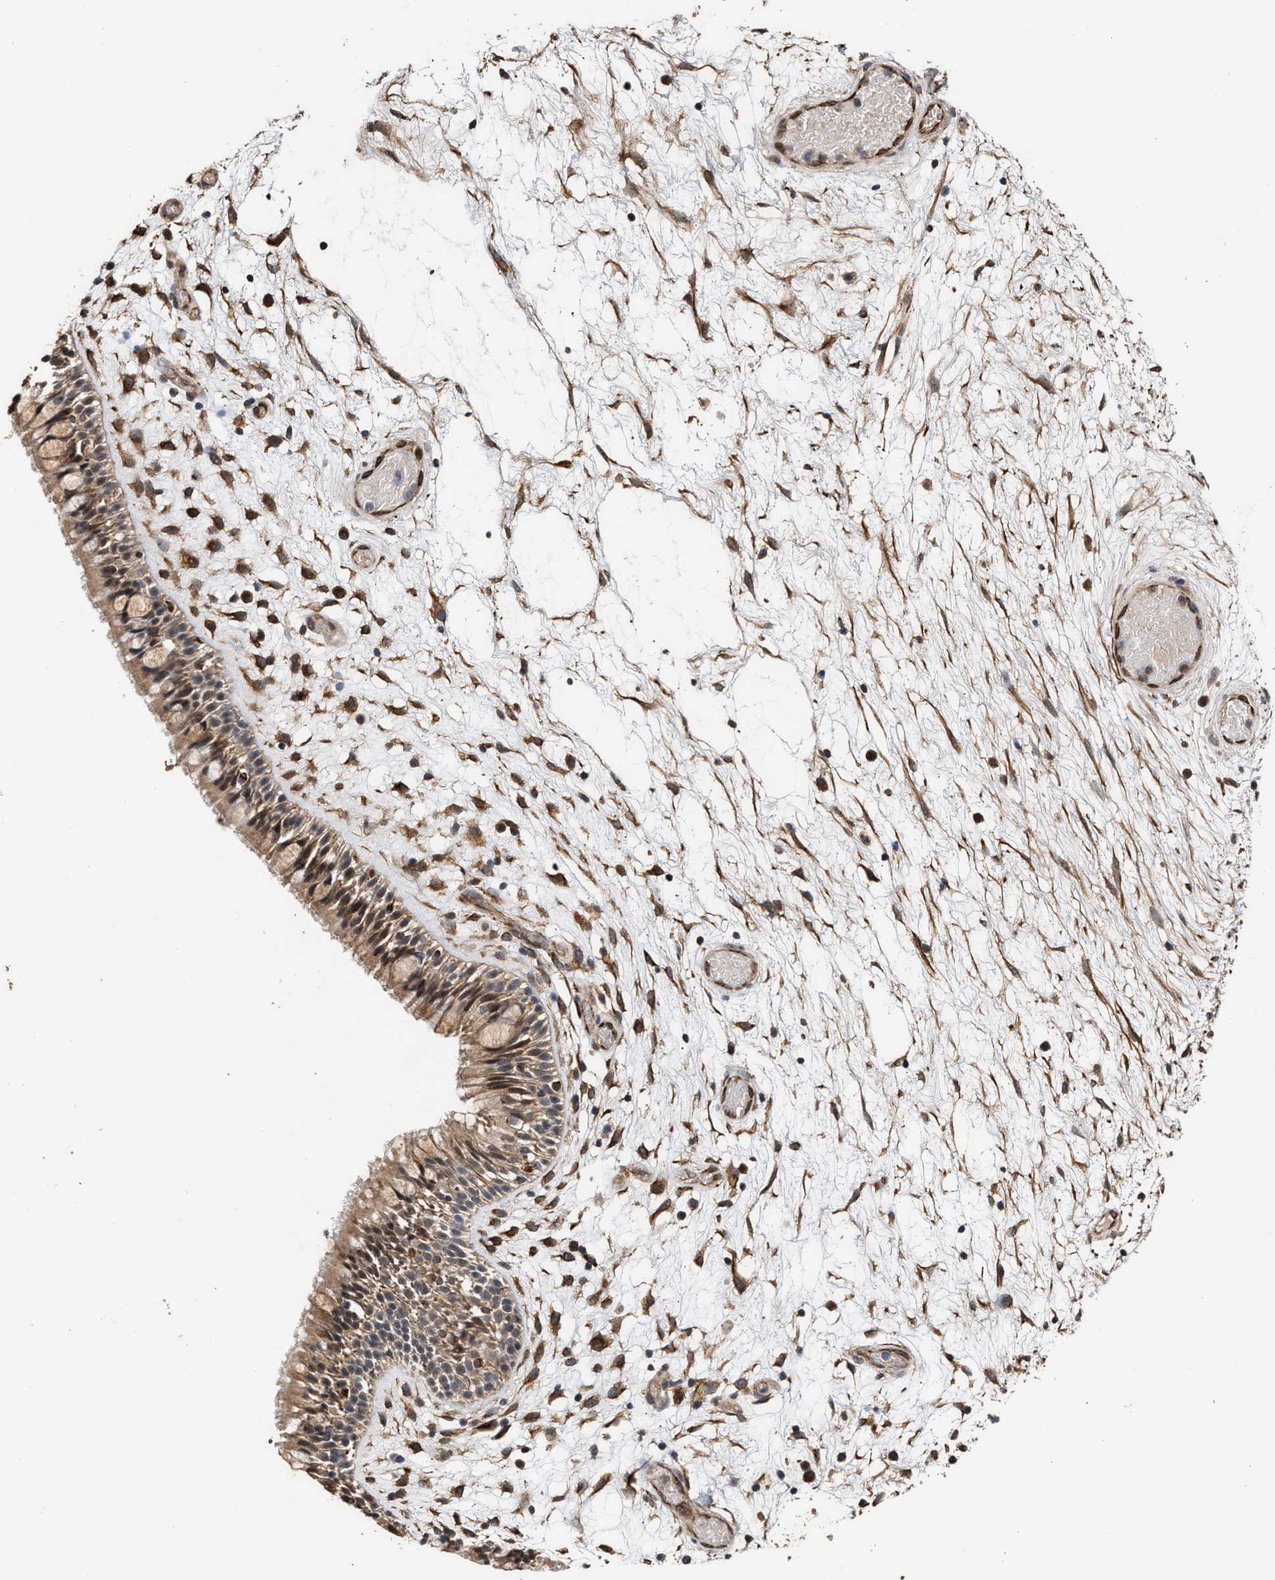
{"staining": {"intensity": "moderate", "quantity": ">75%", "location": "cytoplasmic/membranous,nuclear"}, "tissue": "nasopharynx", "cell_type": "Respiratory epithelial cells", "image_type": "normal", "snomed": [{"axis": "morphology", "description": "Normal tissue, NOS"}, {"axis": "morphology", "description": "Inflammation, NOS"}, {"axis": "topography", "description": "Nasopharynx"}], "caption": "IHC staining of normal nasopharynx, which exhibits medium levels of moderate cytoplasmic/membranous,nuclear expression in about >75% of respiratory epithelial cells indicating moderate cytoplasmic/membranous,nuclear protein staining. The staining was performed using DAB (3,3'-diaminobenzidine) (brown) for protein detection and nuclei were counterstained in hematoxylin (blue).", "gene": "ZNHIT6", "patient": {"sex": "male", "age": 48}}